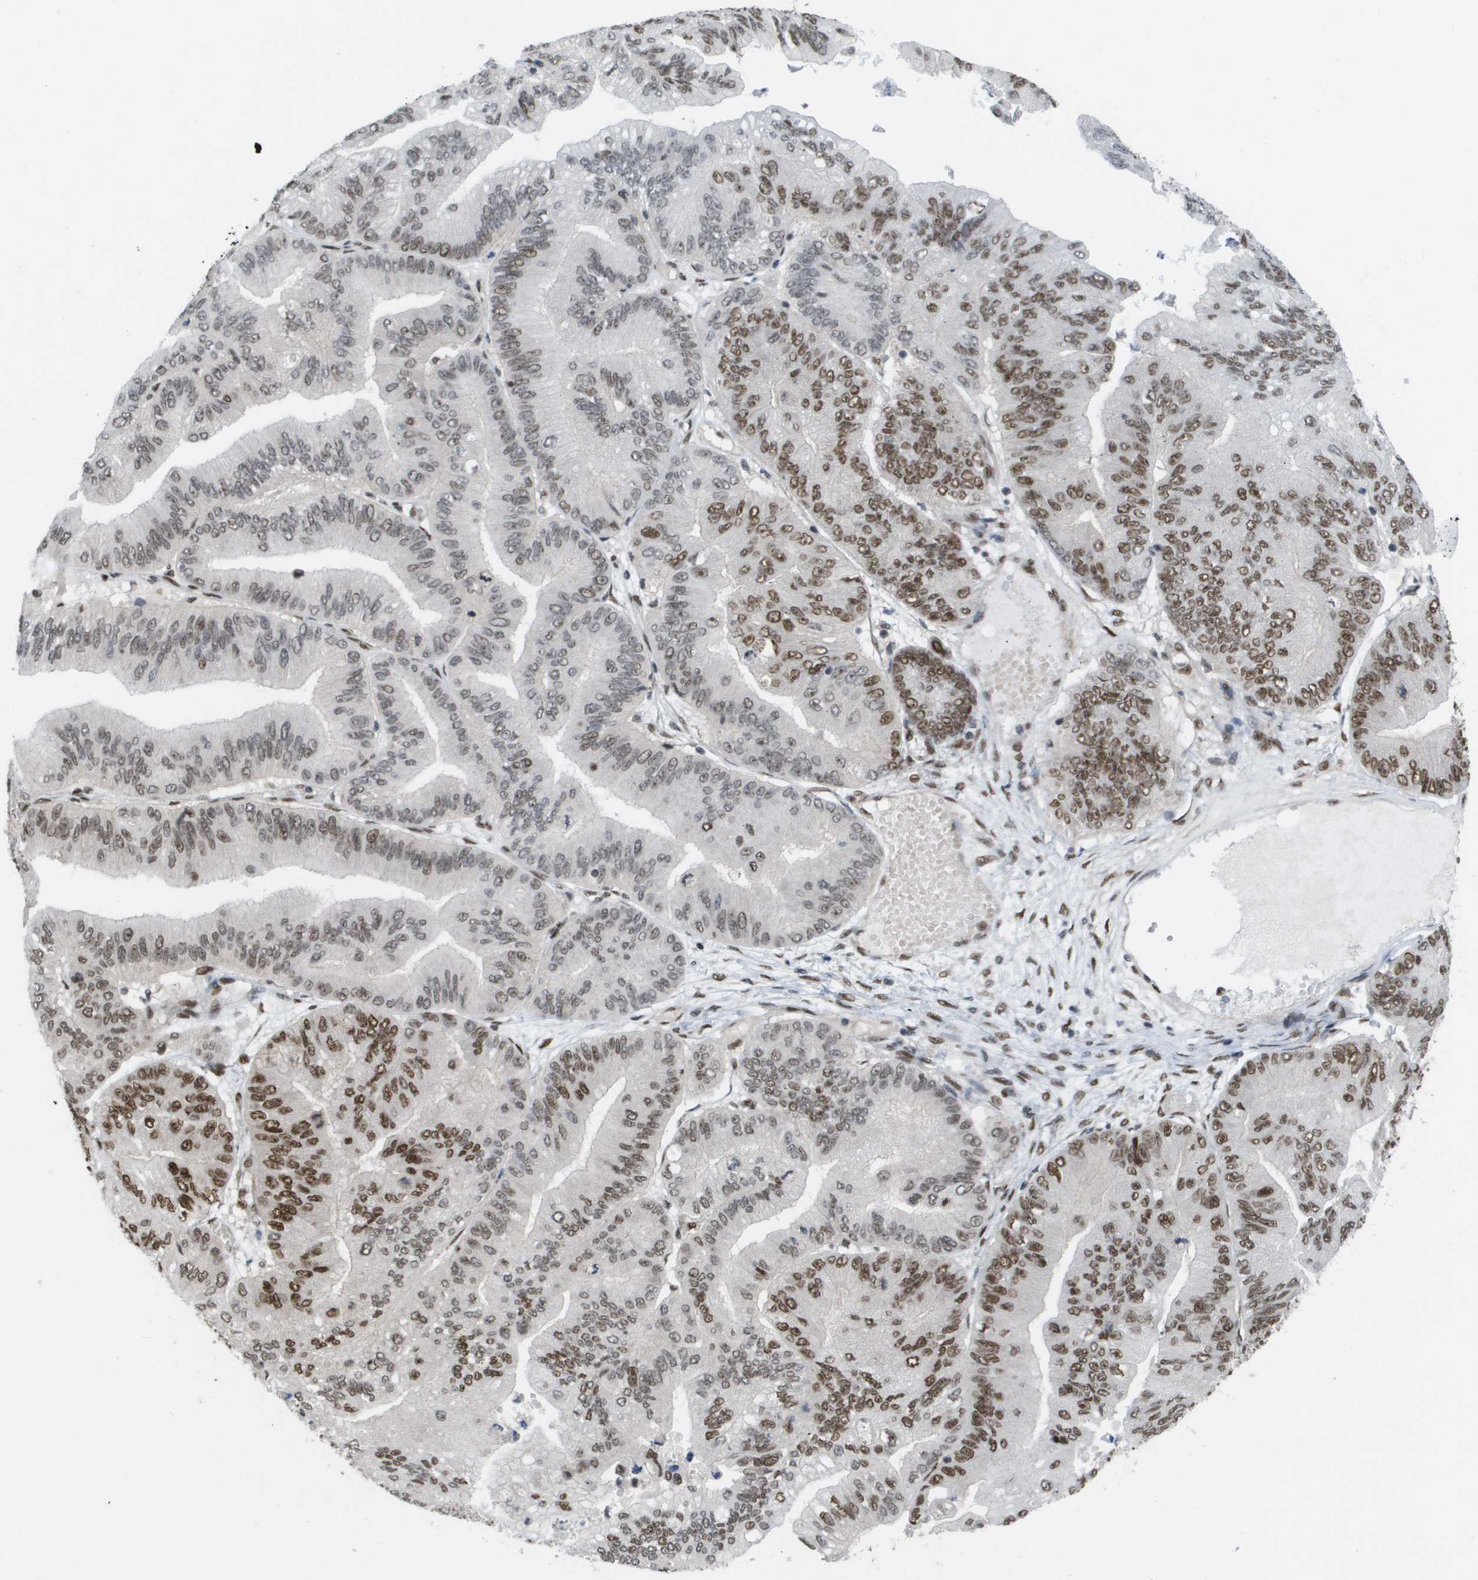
{"staining": {"intensity": "moderate", "quantity": "25%-75%", "location": "nuclear"}, "tissue": "ovarian cancer", "cell_type": "Tumor cells", "image_type": "cancer", "snomed": [{"axis": "morphology", "description": "Cystadenocarcinoma, mucinous, NOS"}, {"axis": "topography", "description": "Ovary"}], "caption": "Protein staining of ovarian cancer tissue shows moderate nuclear staining in about 25%-75% of tumor cells.", "gene": "CDT1", "patient": {"sex": "female", "age": 61}}